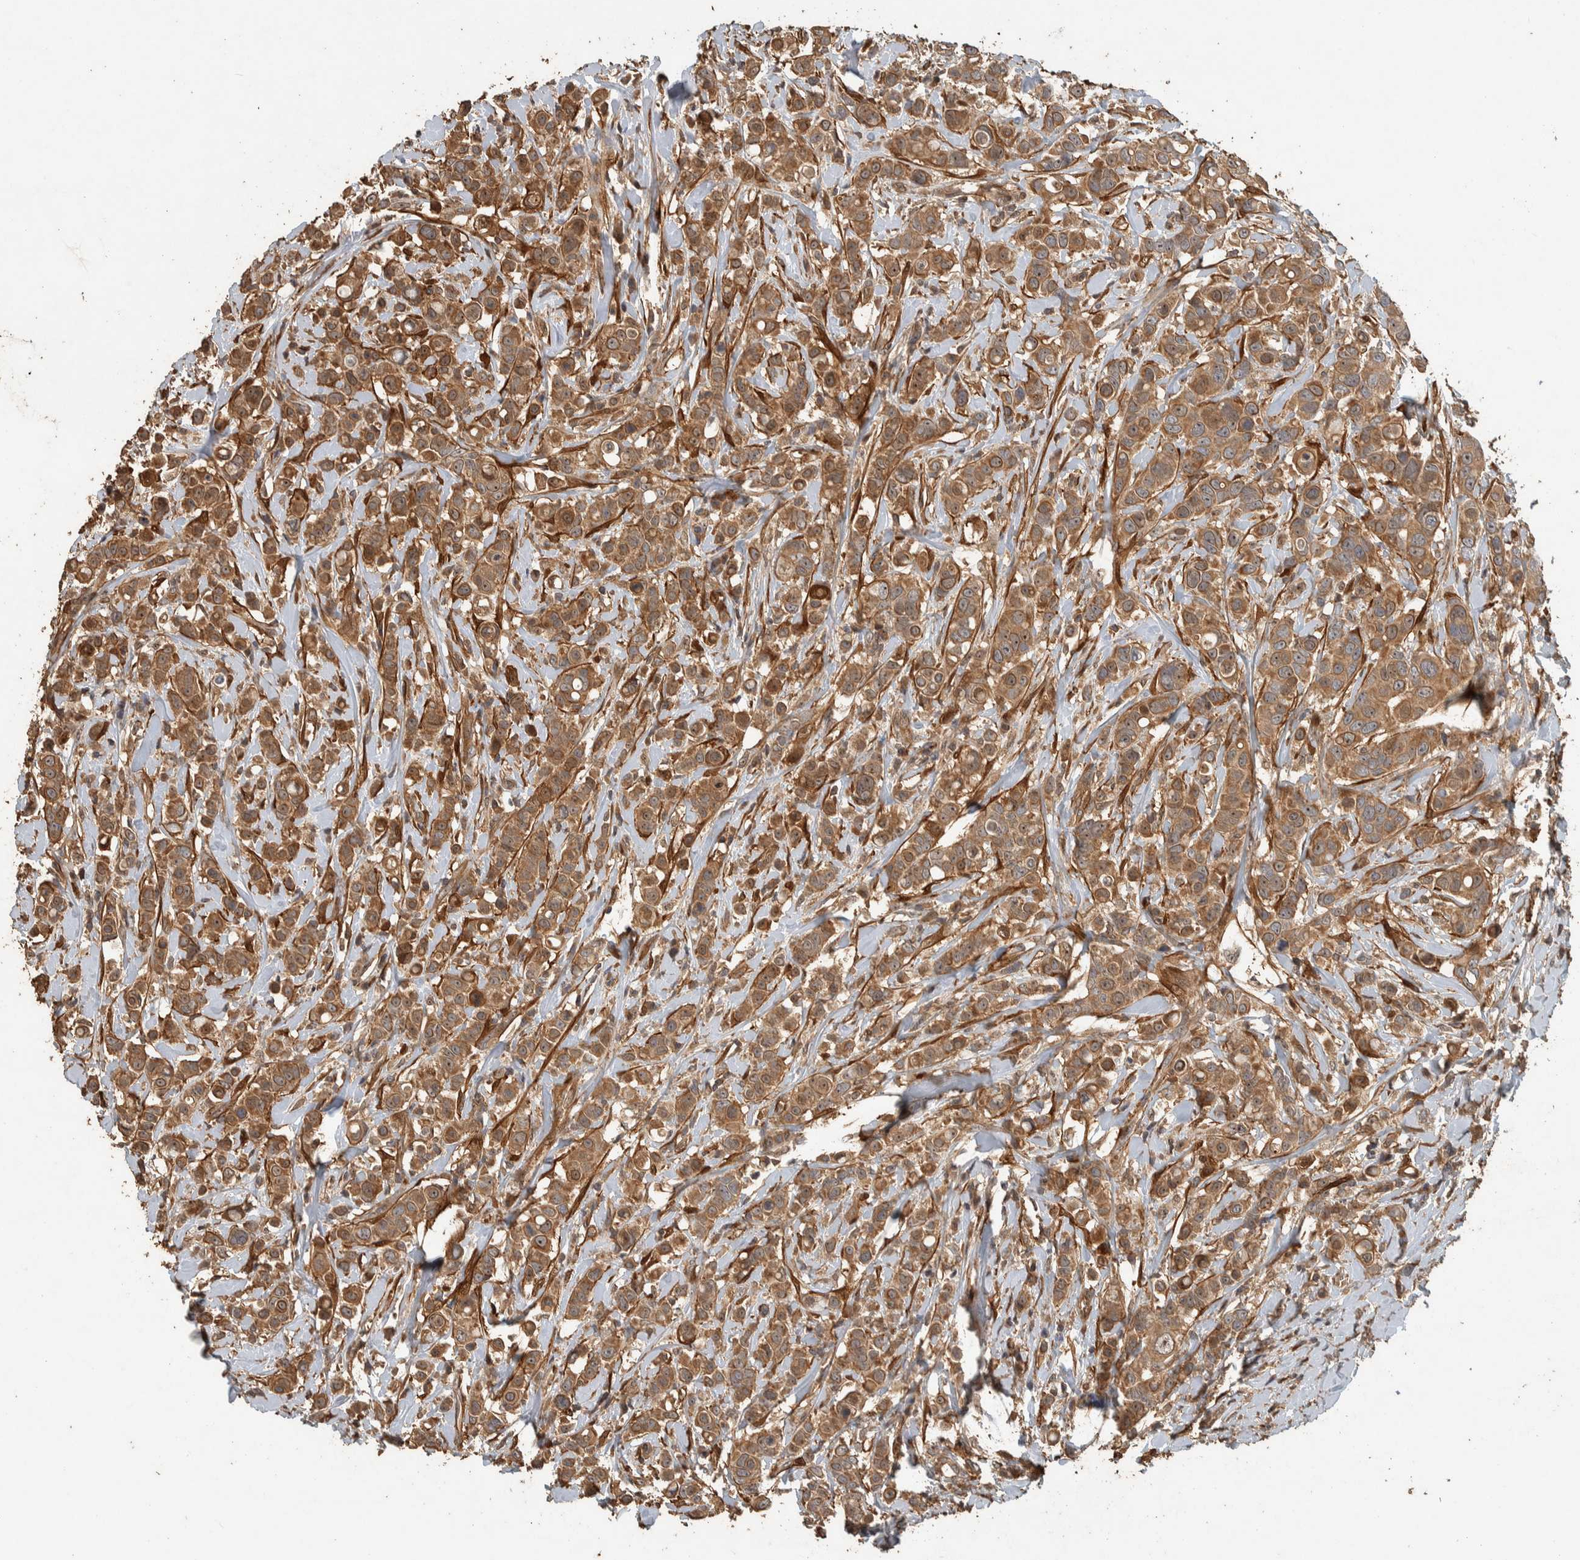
{"staining": {"intensity": "moderate", "quantity": ">75%", "location": "cytoplasmic/membranous,nuclear"}, "tissue": "breast cancer", "cell_type": "Tumor cells", "image_type": "cancer", "snomed": [{"axis": "morphology", "description": "Duct carcinoma"}, {"axis": "topography", "description": "Breast"}], "caption": "A brown stain labels moderate cytoplasmic/membranous and nuclear positivity of a protein in breast cancer tumor cells.", "gene": "SPHK1", "patient": {"sex": "female", "age": 27}}